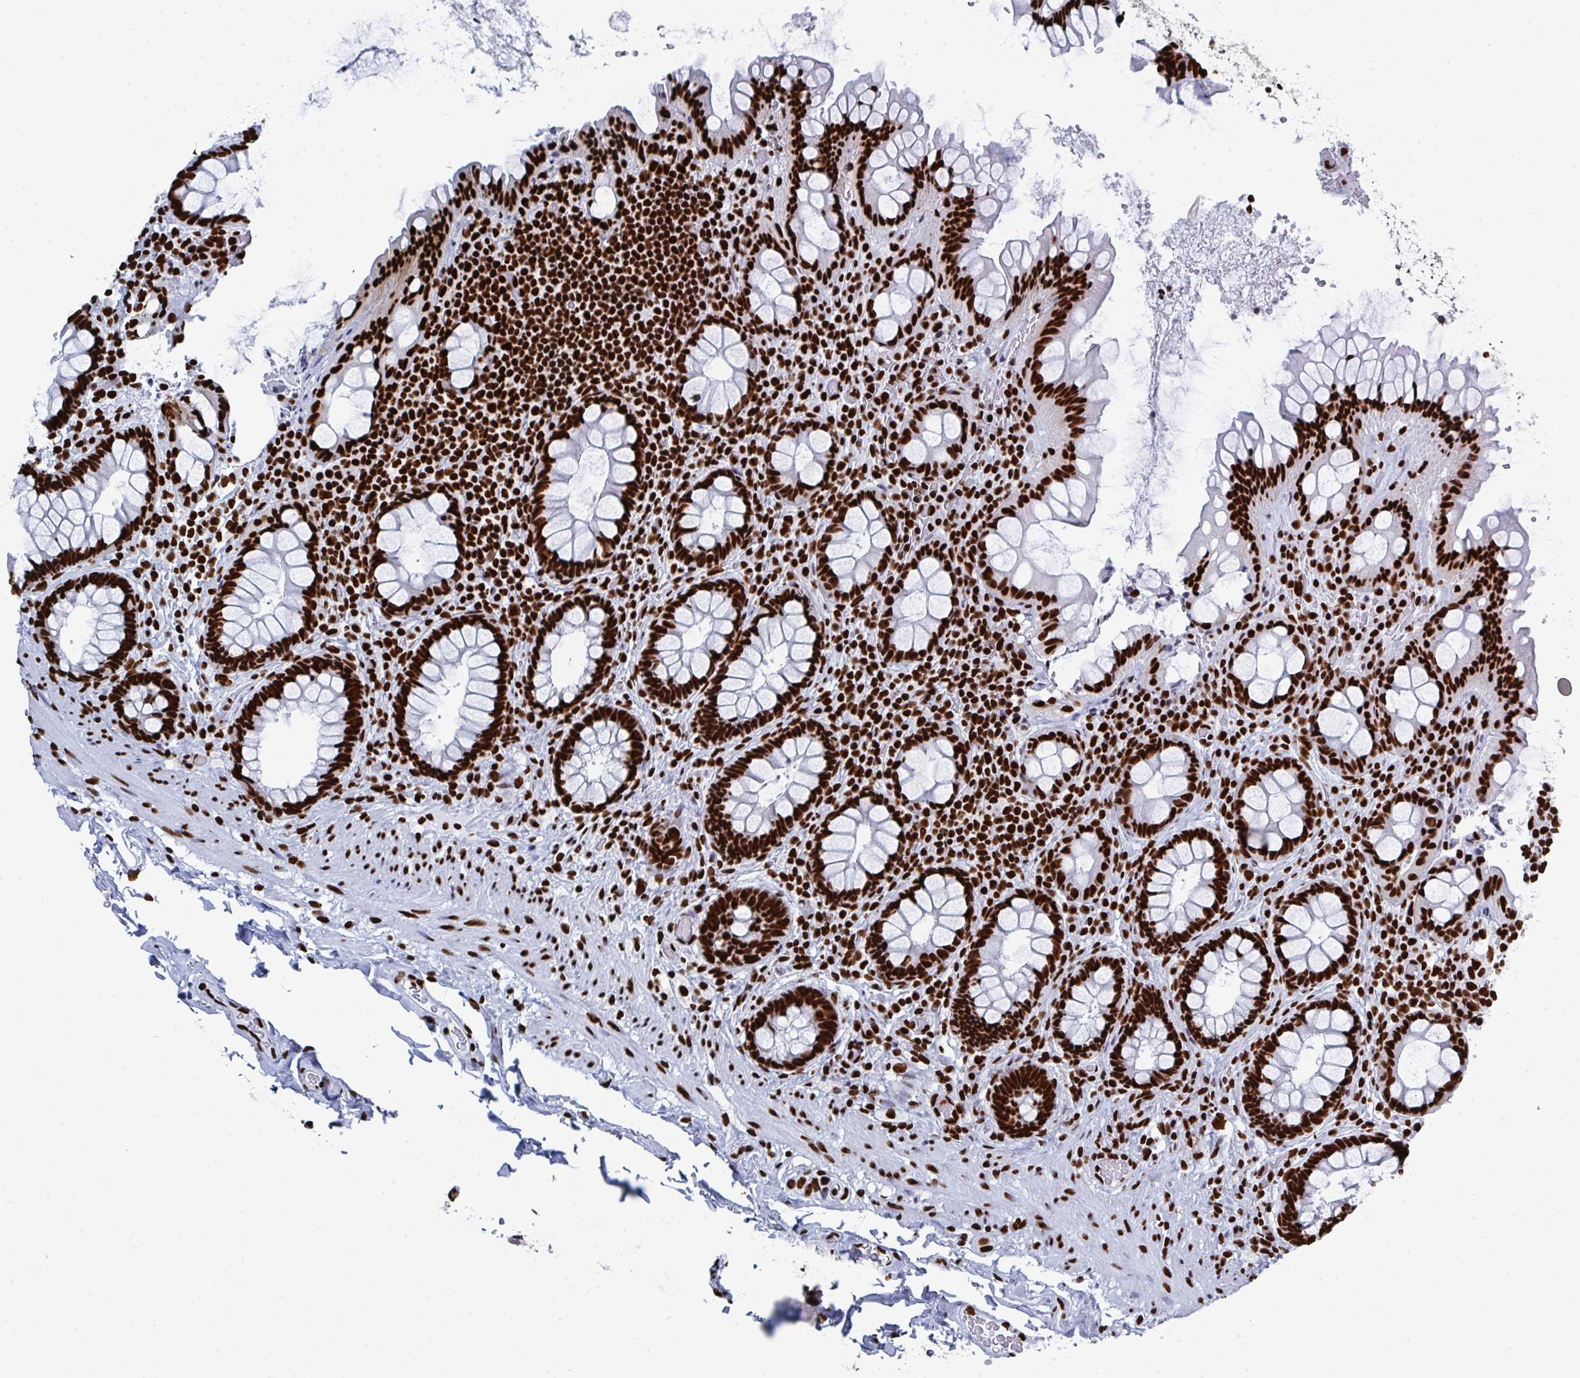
{"staining": {"intensity": "strong", "quantity": ">75%", "location": "nuclear"}, "tissue": "rectum", "cell_type": "Glandular cells", "image_type": "normal", "snomed": [{"axis": "morphology", "description": "Normal tissue, NOS"}, {"axis": "topography", "description": "Rectum"}, {"axis": "topography", "description": "Peripheral nerve tissue"}], "caption": "A high-resolution photomicrograph shows immunohistochemistry (IHC) staining of normal rectum, which displays strong nuclear staining in about >75% of glandular cells.", "gene": "GAR1", "patient": {"sex": "female", "age": 69}}